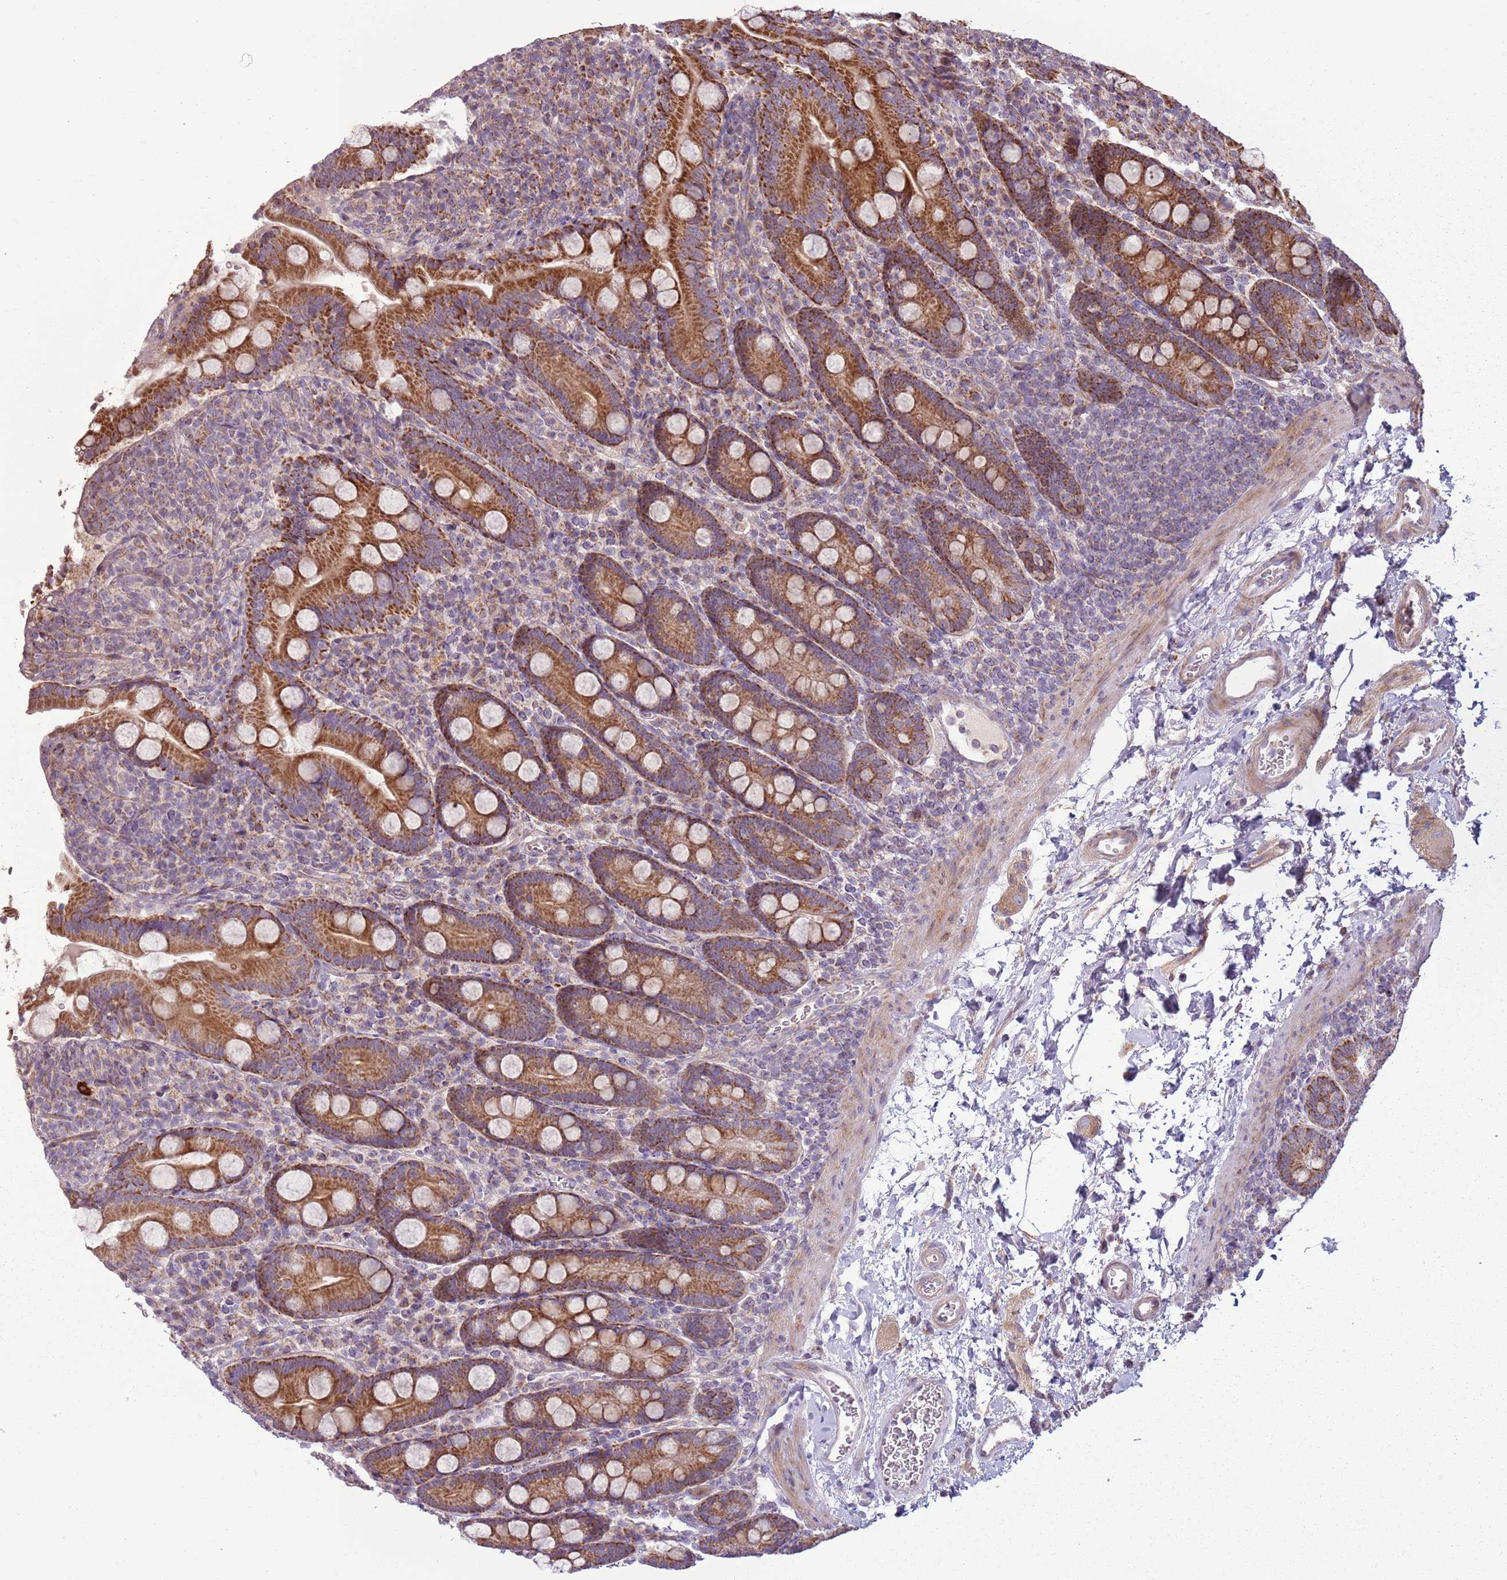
{"staining": {"intensity": "strong", "quantity": ">75%", "location": "cytoplasmic/membranous"}, "tissue": "duodenum", "cell_type": "Glandular cells", "image_type": "normal", "snomed": [{"axis": "morphology", "description": "Normal tissue, NOS"}, {"axis": "topography", "description": "Duodenum"}], "caption": "A brown stain shows strong cytoplasmic/membranous positivity of a protein in glandular cells of benign human duodenum.", "gene": "ZNF530", "patient": {"sex": "male", "age": 35}}